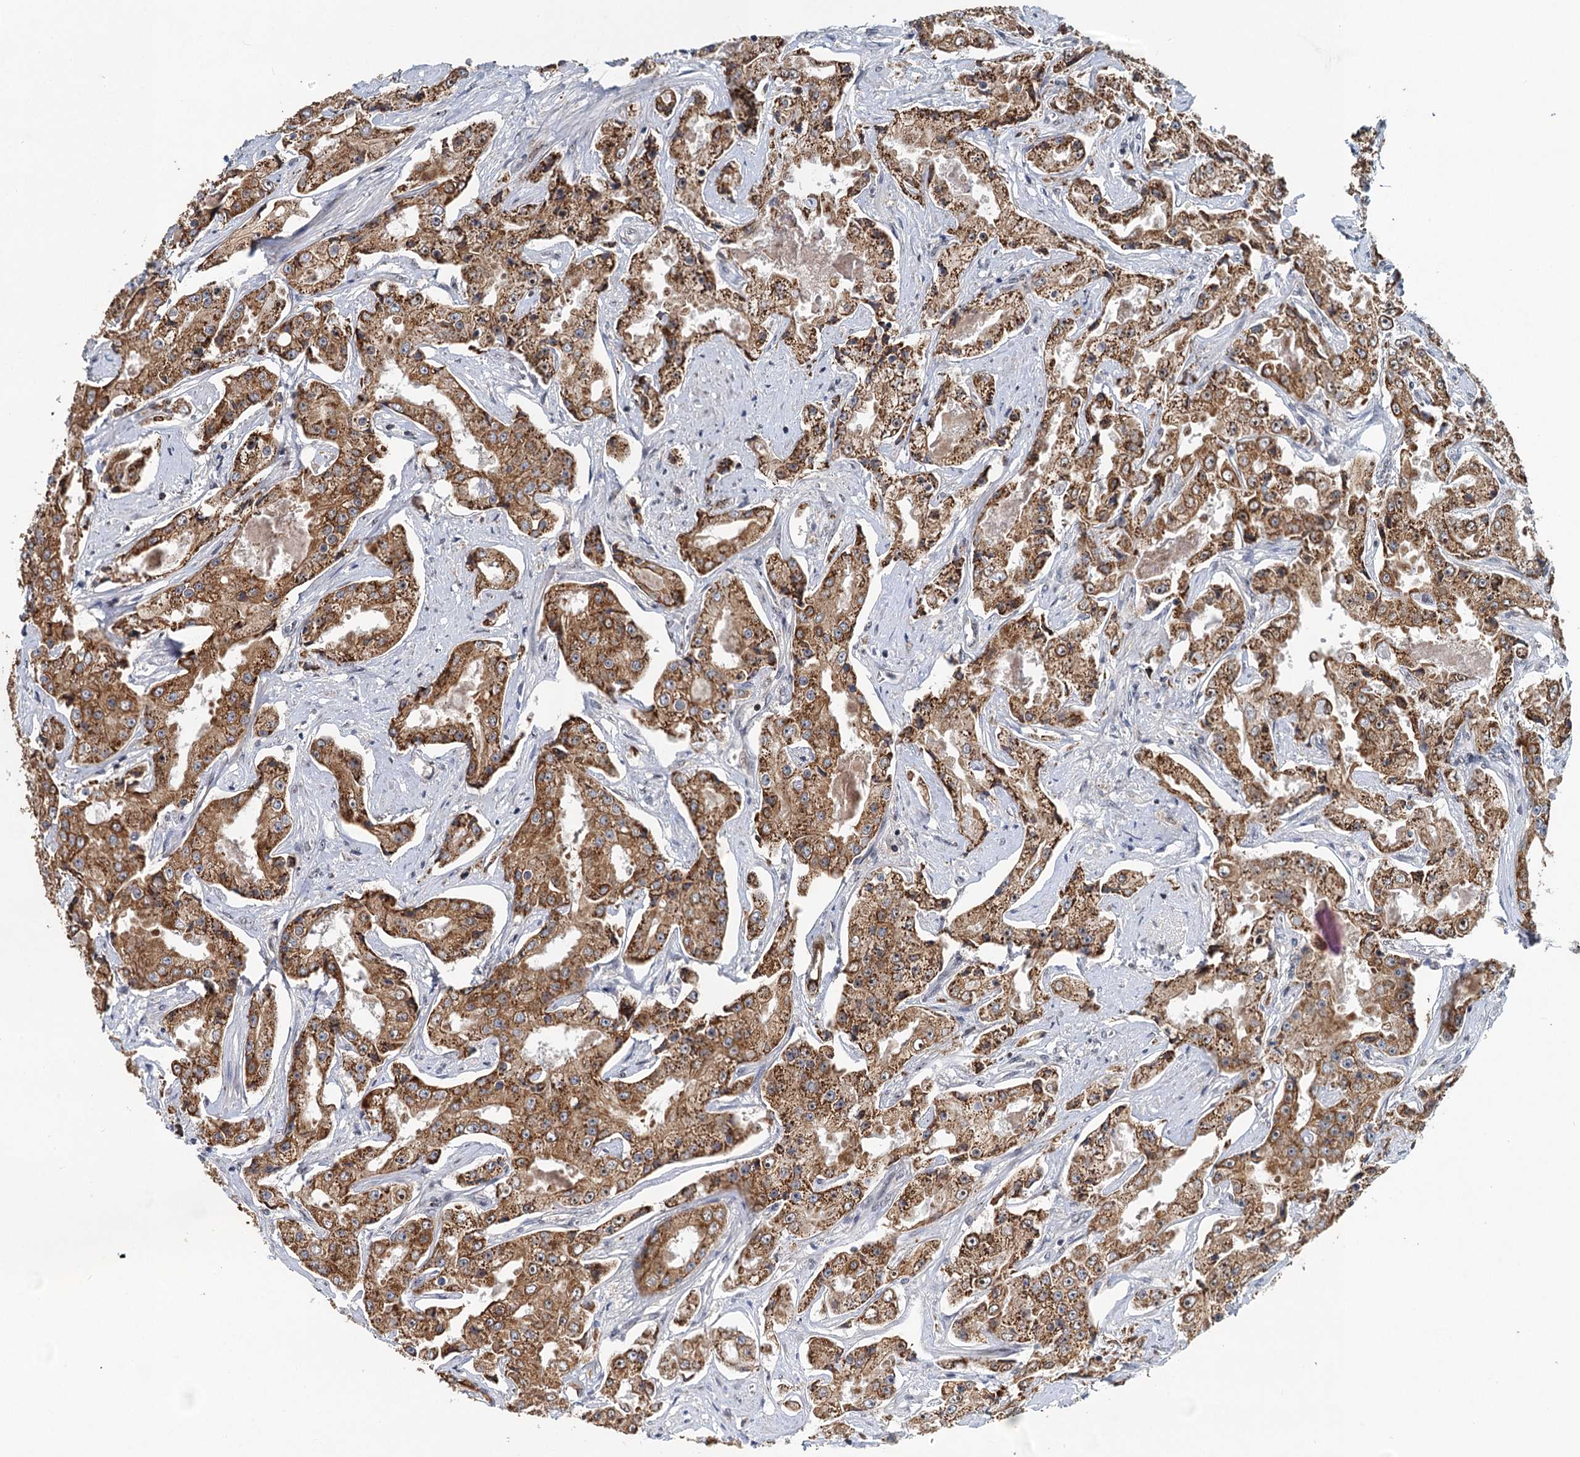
{"staining": {"intensity": "strong", "quantity": ">75%", "location": "cytoplasmic/membranous"}, "tissue": "prostate cancer", "cell_type": "Tumor cells", "image_type": "cancer", "snomed": [{"axis": "morphology", "description": "Adenocarcinoma, High grade"}, {"axis": "topography", "description": "Prostate"}], "caption": "Tumor cells show strong cytoplasmic/membranous positivity in about >75% of cells in prostate cancer (high-grade adenocarcinoma). (DAB (3,3'-diaminobenzidine) IHC with brightfield microscopy, high magnification).", "gene": "RITA1", "patient": {"sex": "male", "age": 73}}